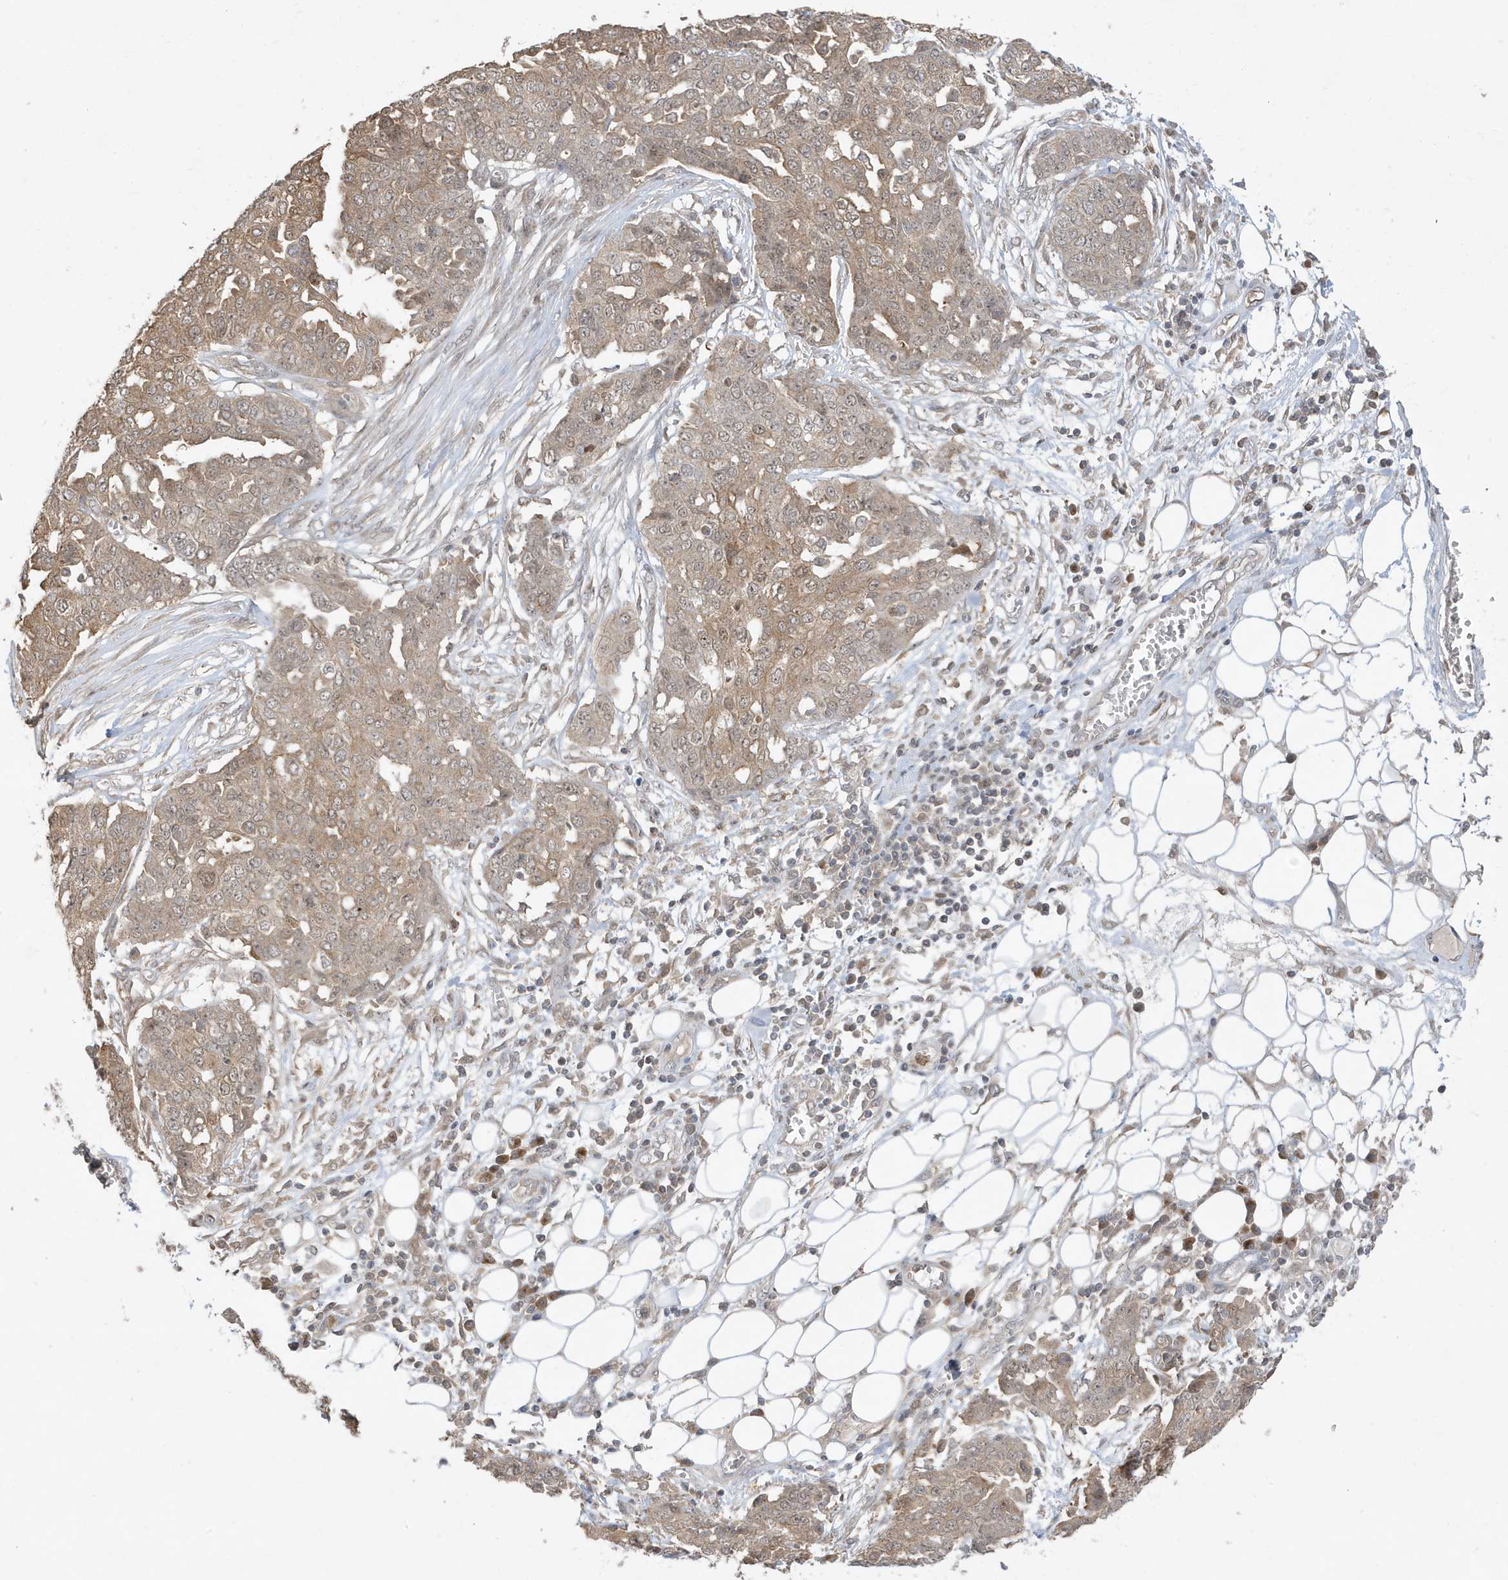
{"staining": {"intensity": "weak", "quantity": ">75%", "location": "cytoplasmic/membranous"}, "tissue": "ovarian cancer", "cell_type": "Tumor cells", "image_type": "cancer", "snomed": [{"axis": "morphology", "description": "Cystadenocarcinoma, serous, NOS"}, {"axis": "topography", "description": "Soft tissue"}, {"axis": "topography", "description": "Ovary"}], "caption": "Immunohistochemical staining of ovarian serous cystadenocarcinoma demonstrates low levels of weak cytoplasmic/membranous protein expression in about >75% of tumor cells.", "gene": "PRRT3", "patient": {"sex": "female", "age": 57}}